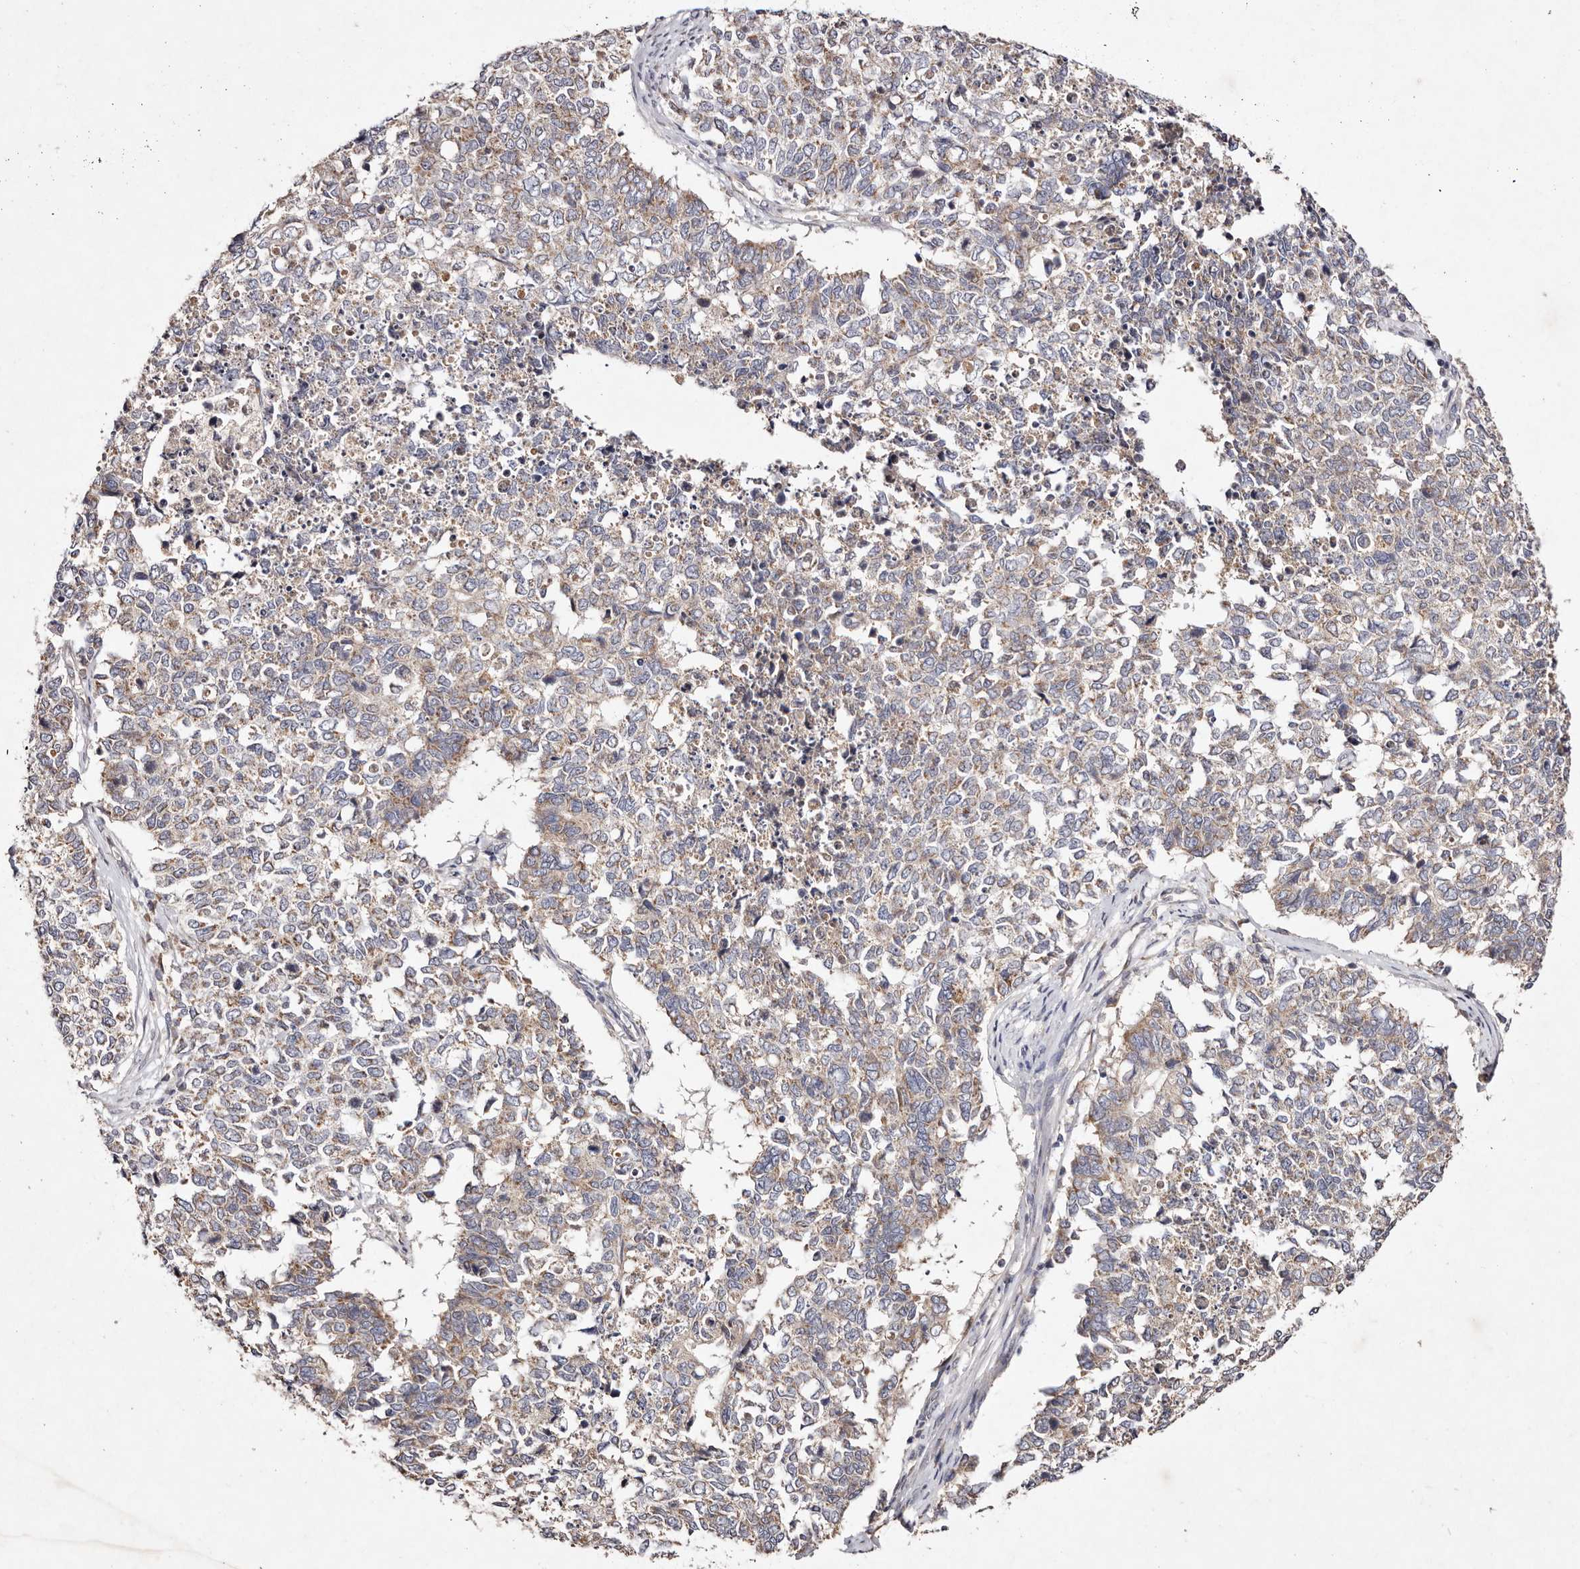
{"staining": {"intensity": "weak", "quantity": ">75%", "location": "cytoplasmic/membranous"}, "tissue": "cervical cancer", "cell_type": "Tumor cells", "image_type": "cancer", "snomed": [{"axis": "morphology", "description": "Squamous cell carcinoma, NOS"}, {"axis": "topography", "description": "Cervix"}], "caption": "This photomicrograph demonstrates immunohistochemistry (IHC) staining of human cervical cancer, with low weak cytoplasmic/membranous positivity in about >75% of tumor cells.", "gene": "TSC2", "patient": {"sex": "female", "age": 63}}